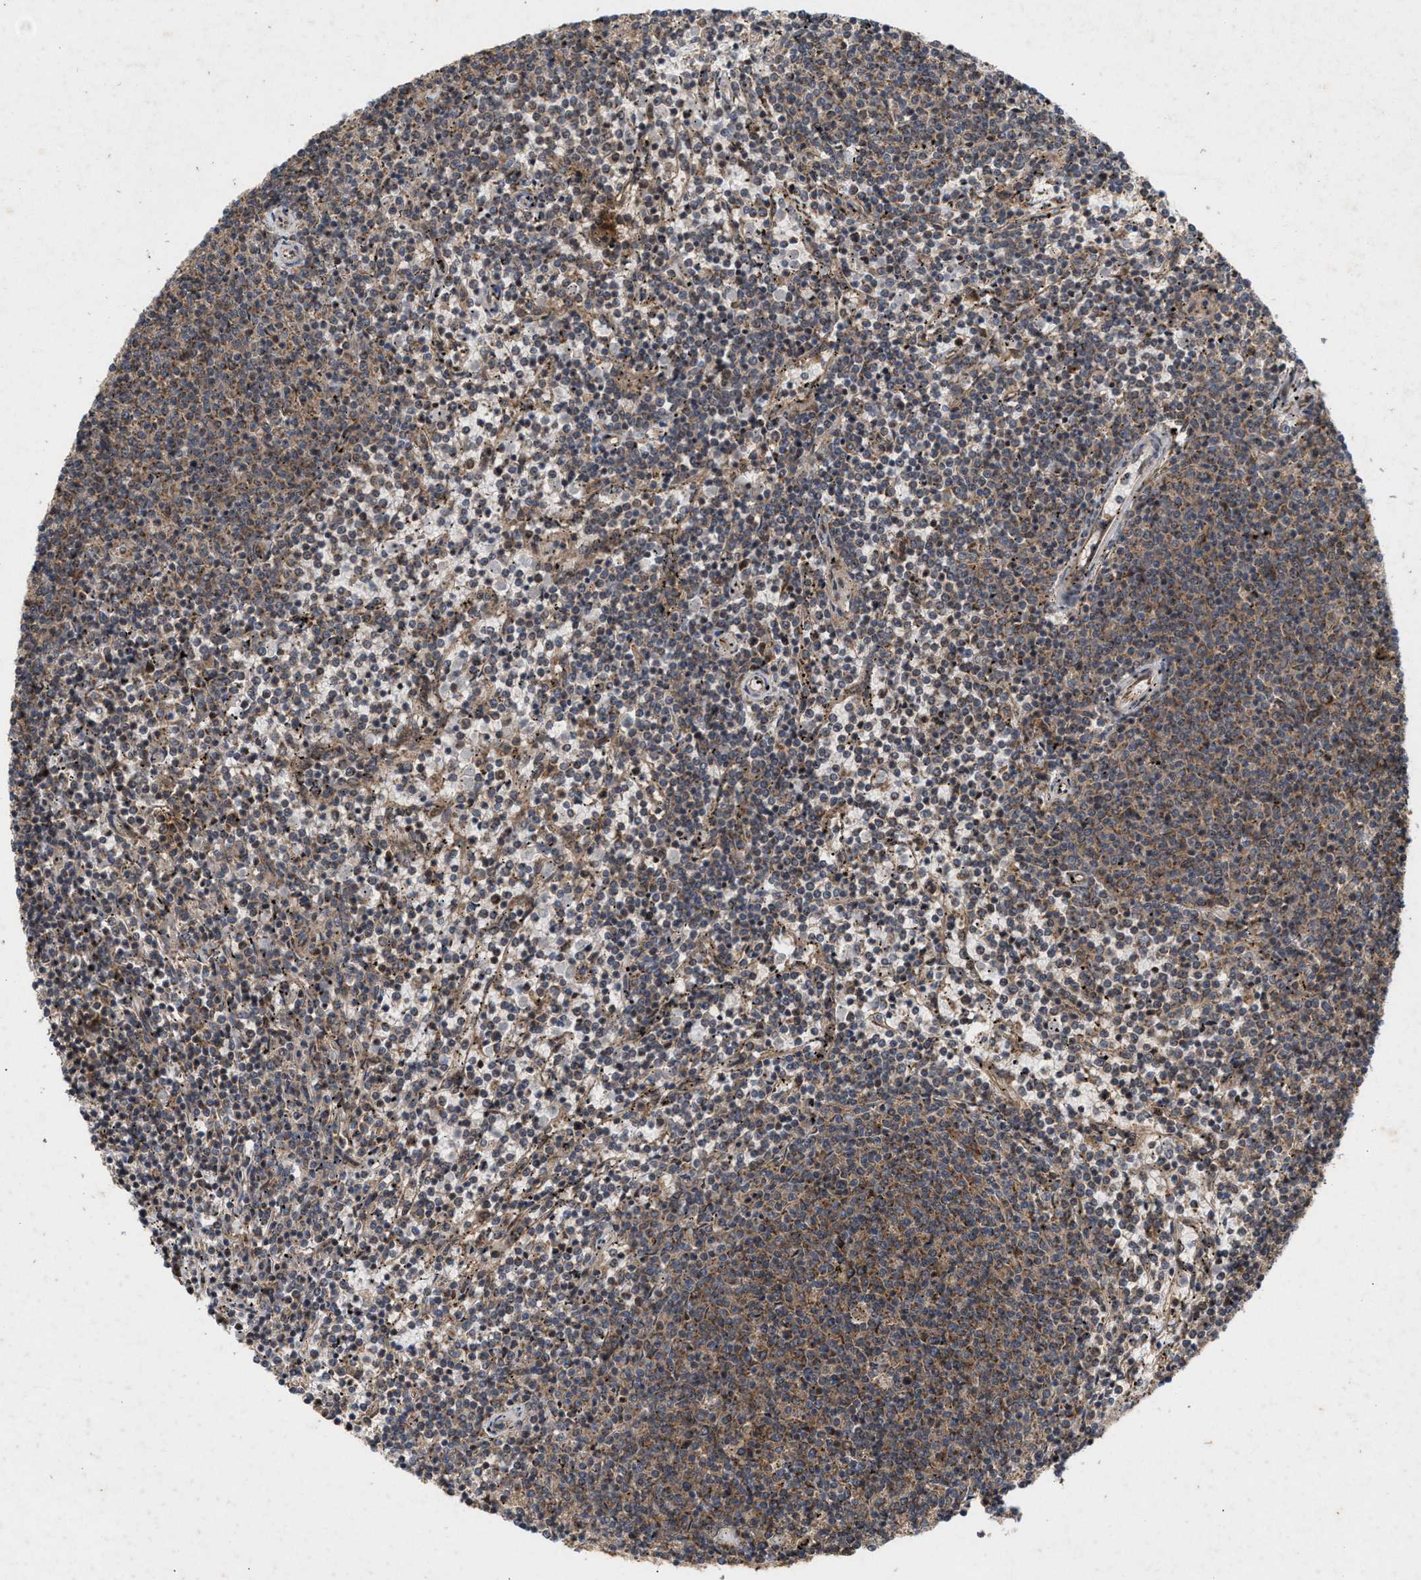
{"staining": {"intensity": "weak", "quantity": "25%-75%", "location": "cytoplasmic/membranous"}, "tissue": "lymphoma", "cell_type": "Tumor cells", "image_type": "cancer", "snomed": [{"axis": "morphology", "description": "Malignant lymphoma, non-Hodgkin's type, Low grade"}, {"axis": "topography", "description": "Spleen"}], "caption": "Immunohistochemistry staining of lymphoma, which reveals low levels of weak cytoplasmic/membranous positivity in about 25%-75% of tumor cells indicating weak cytoplasmic/membranous protein expression. The staining was performed using DAB (brown) for protein detection and nuclei were counterstained in hematoxylin (blue).", "gene": "CFLAR", "patient": {"sex": "female", "age": 50}}